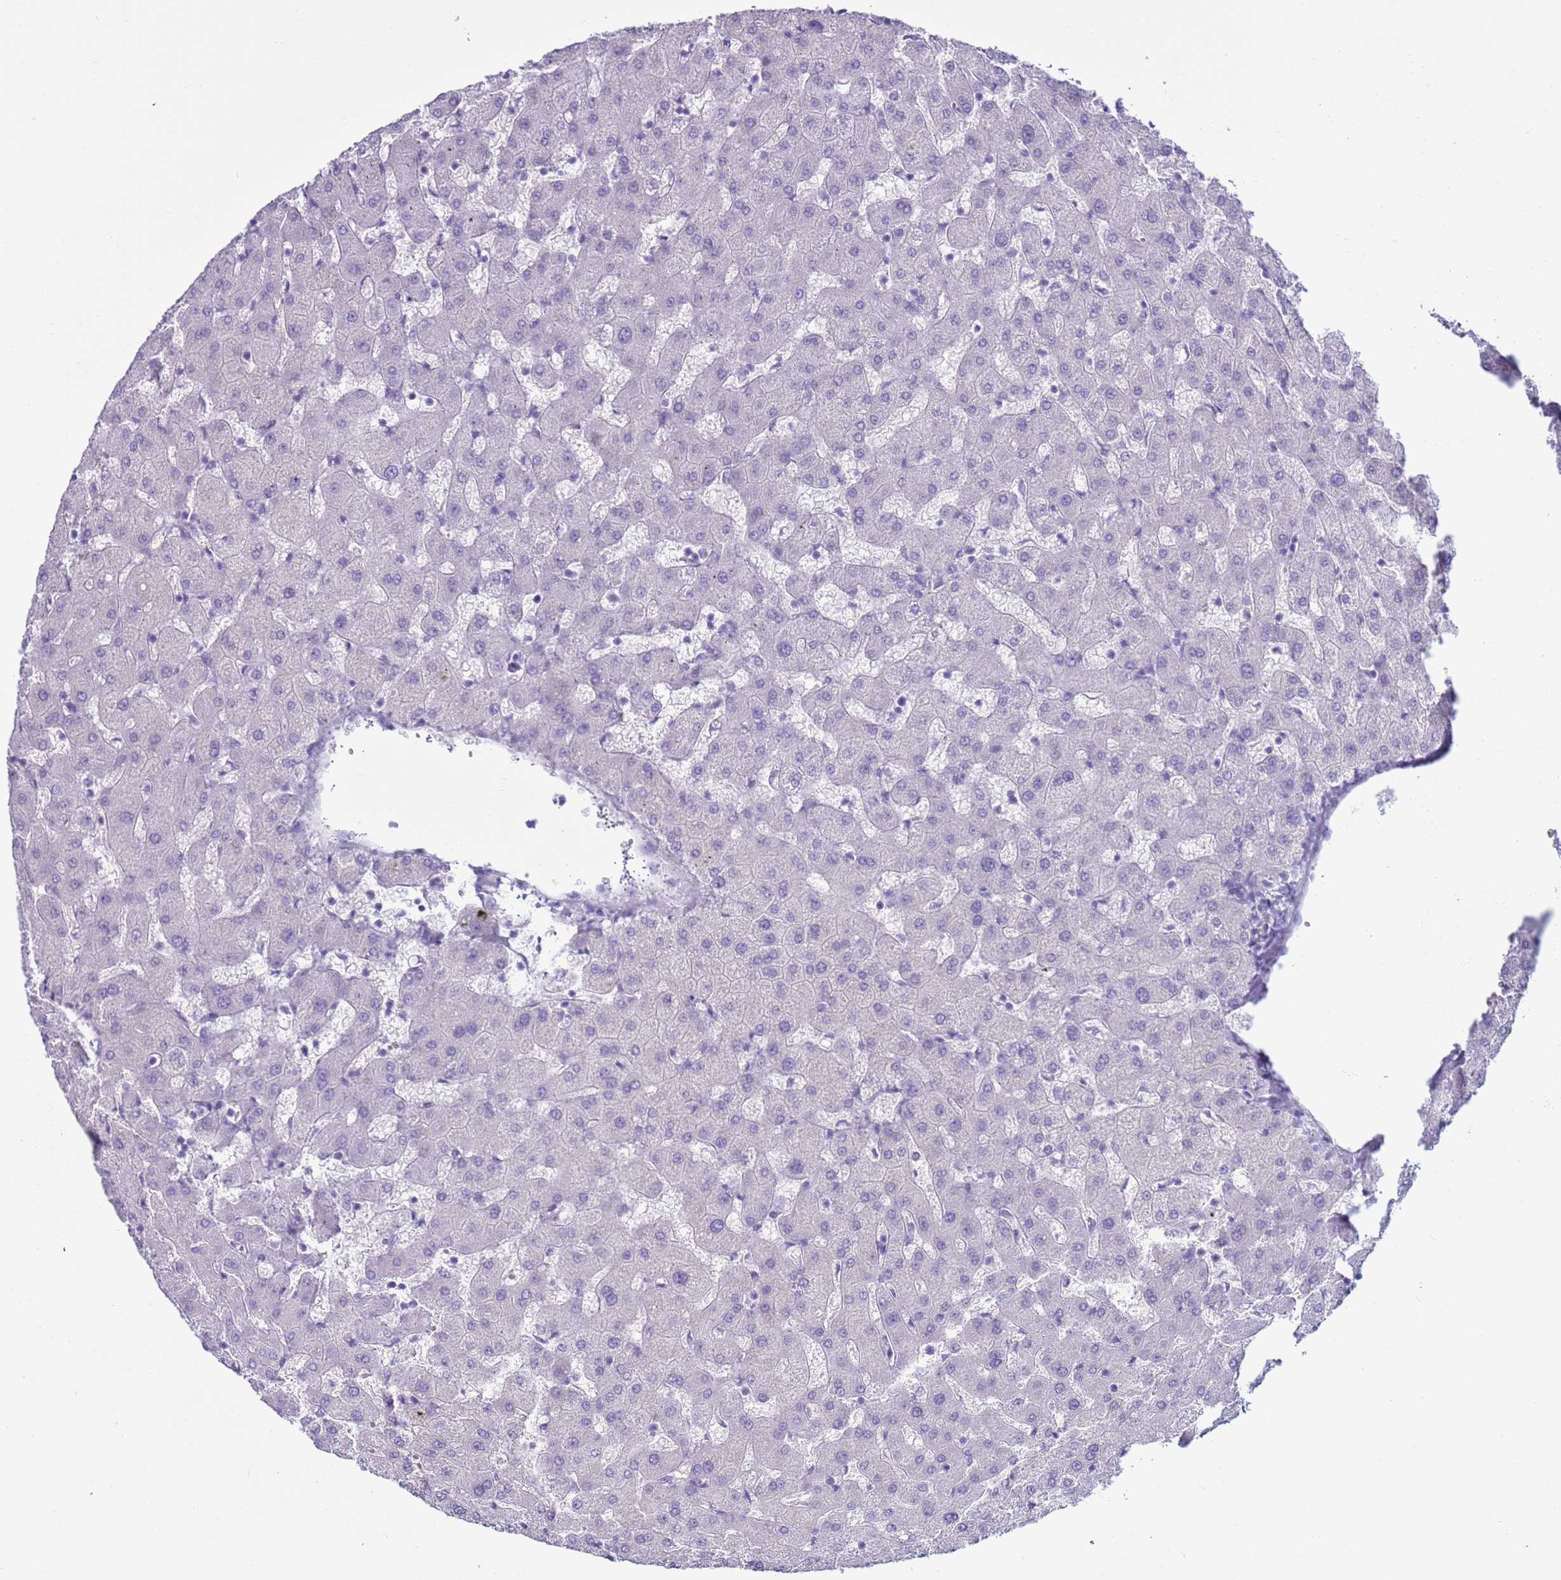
{"staining": {"intensity": "negative", "quantity": "none", "location": "none"}, "tissue": "liver", "cell_type": "Cholangiocytes", "image_type": "normal", "snomed": [{"axis": "morphology", "description": "Normal tissue, NOS"}, {"axis": "topography", "description": "Liver"}], "caption": "There is no significant expression in cholangiocytes of liver.", "gene": "CST1", "patient": {"sex": "female", "age": 63}}